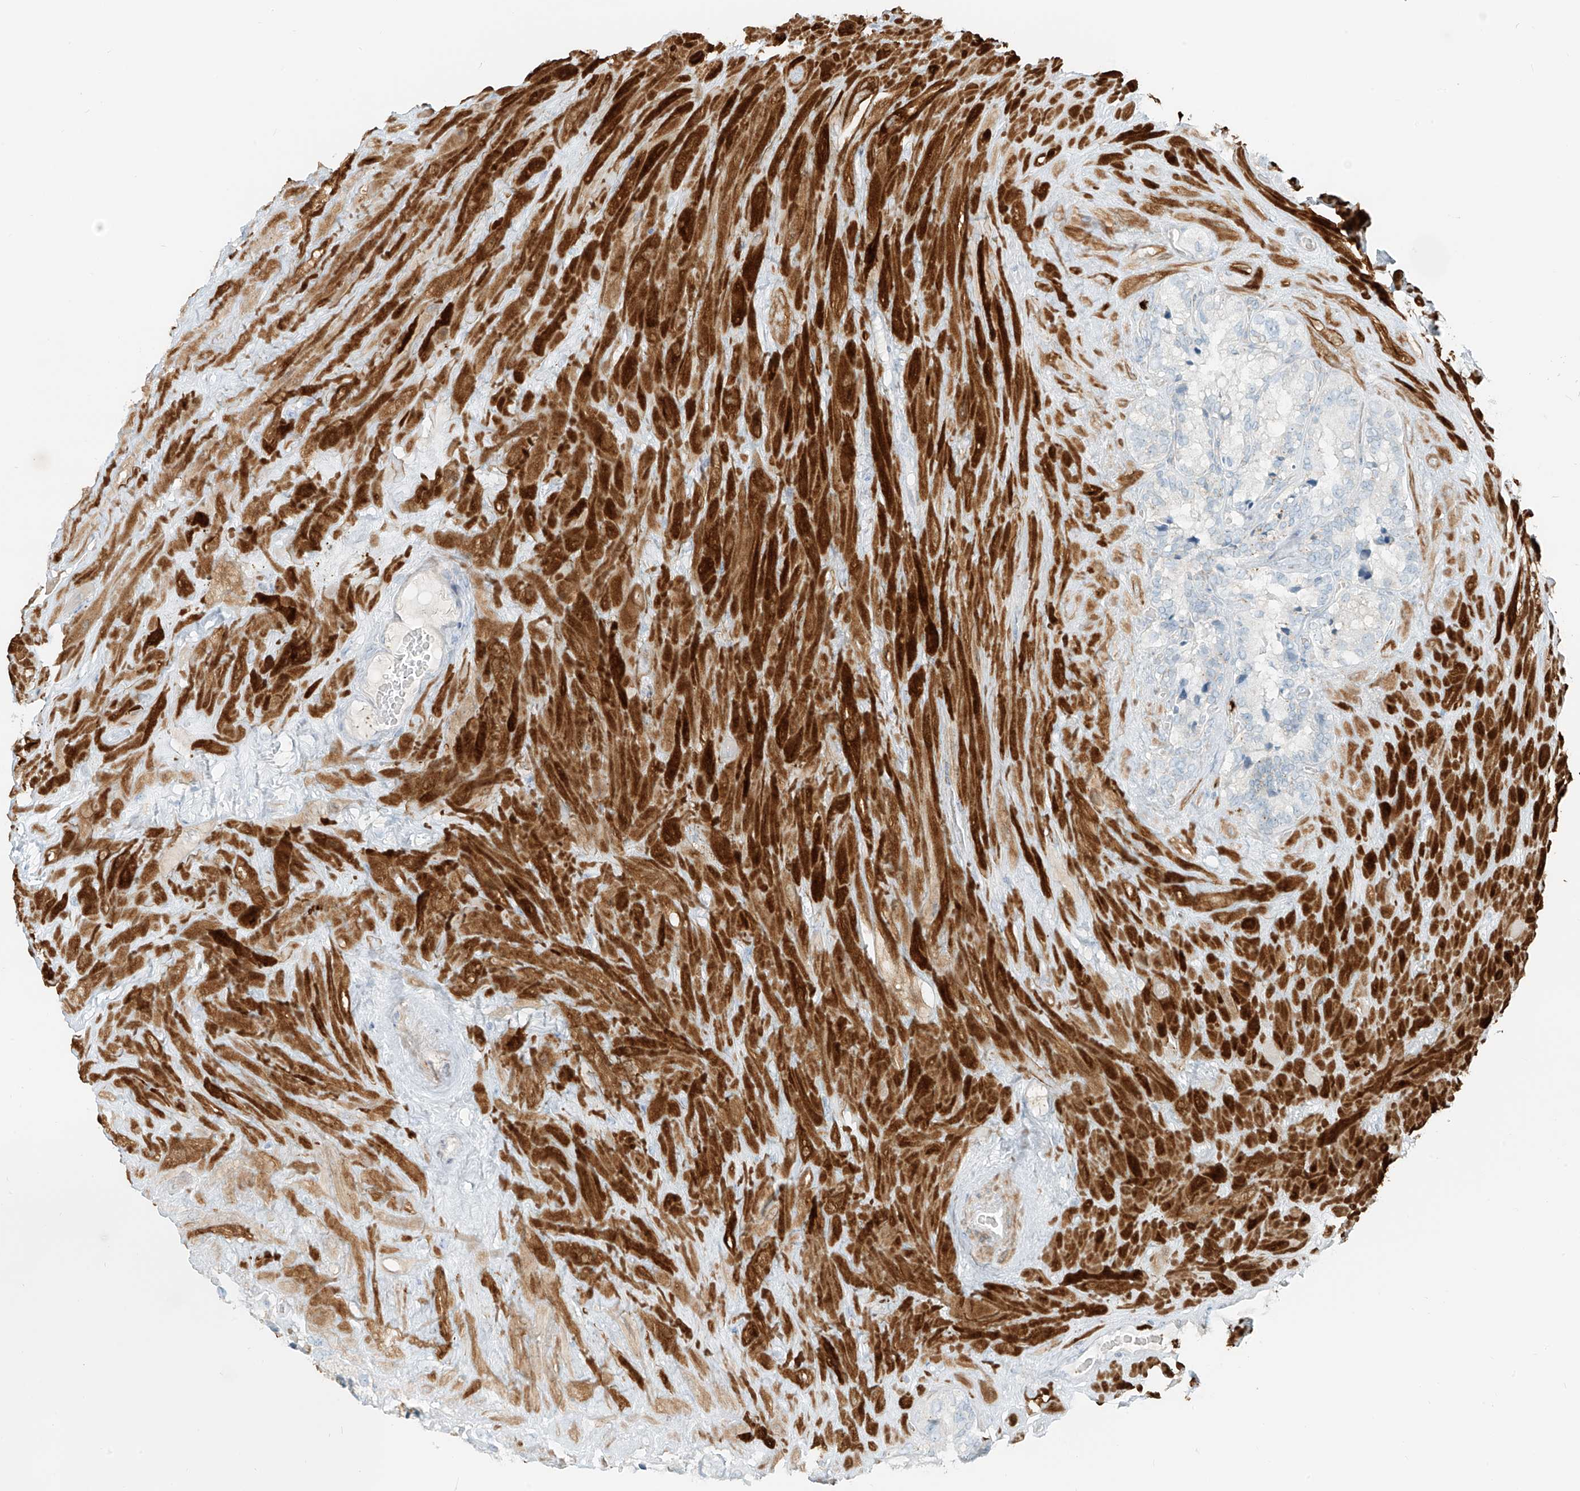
{"staining": {"intensity": "negative", "quantity": "none", "location": "none"}, "tissue": "seminal vesicle", "cell_type": "Glandular cells", "image_type": "normal", "snomed": [{"axis": "morphology", "description": "Normal tissue, NOS"}, {"axis": "topography", "description": "Prostate"}, {"axis": "topography", "description": "Seminal veicle"}], "caption": "Immunohistochemistry of normal human seminal vesicle demonstrates no positivity in glandular cells.", "gene": "SMCP", "patient": {"sex": "male", "age": 68}}